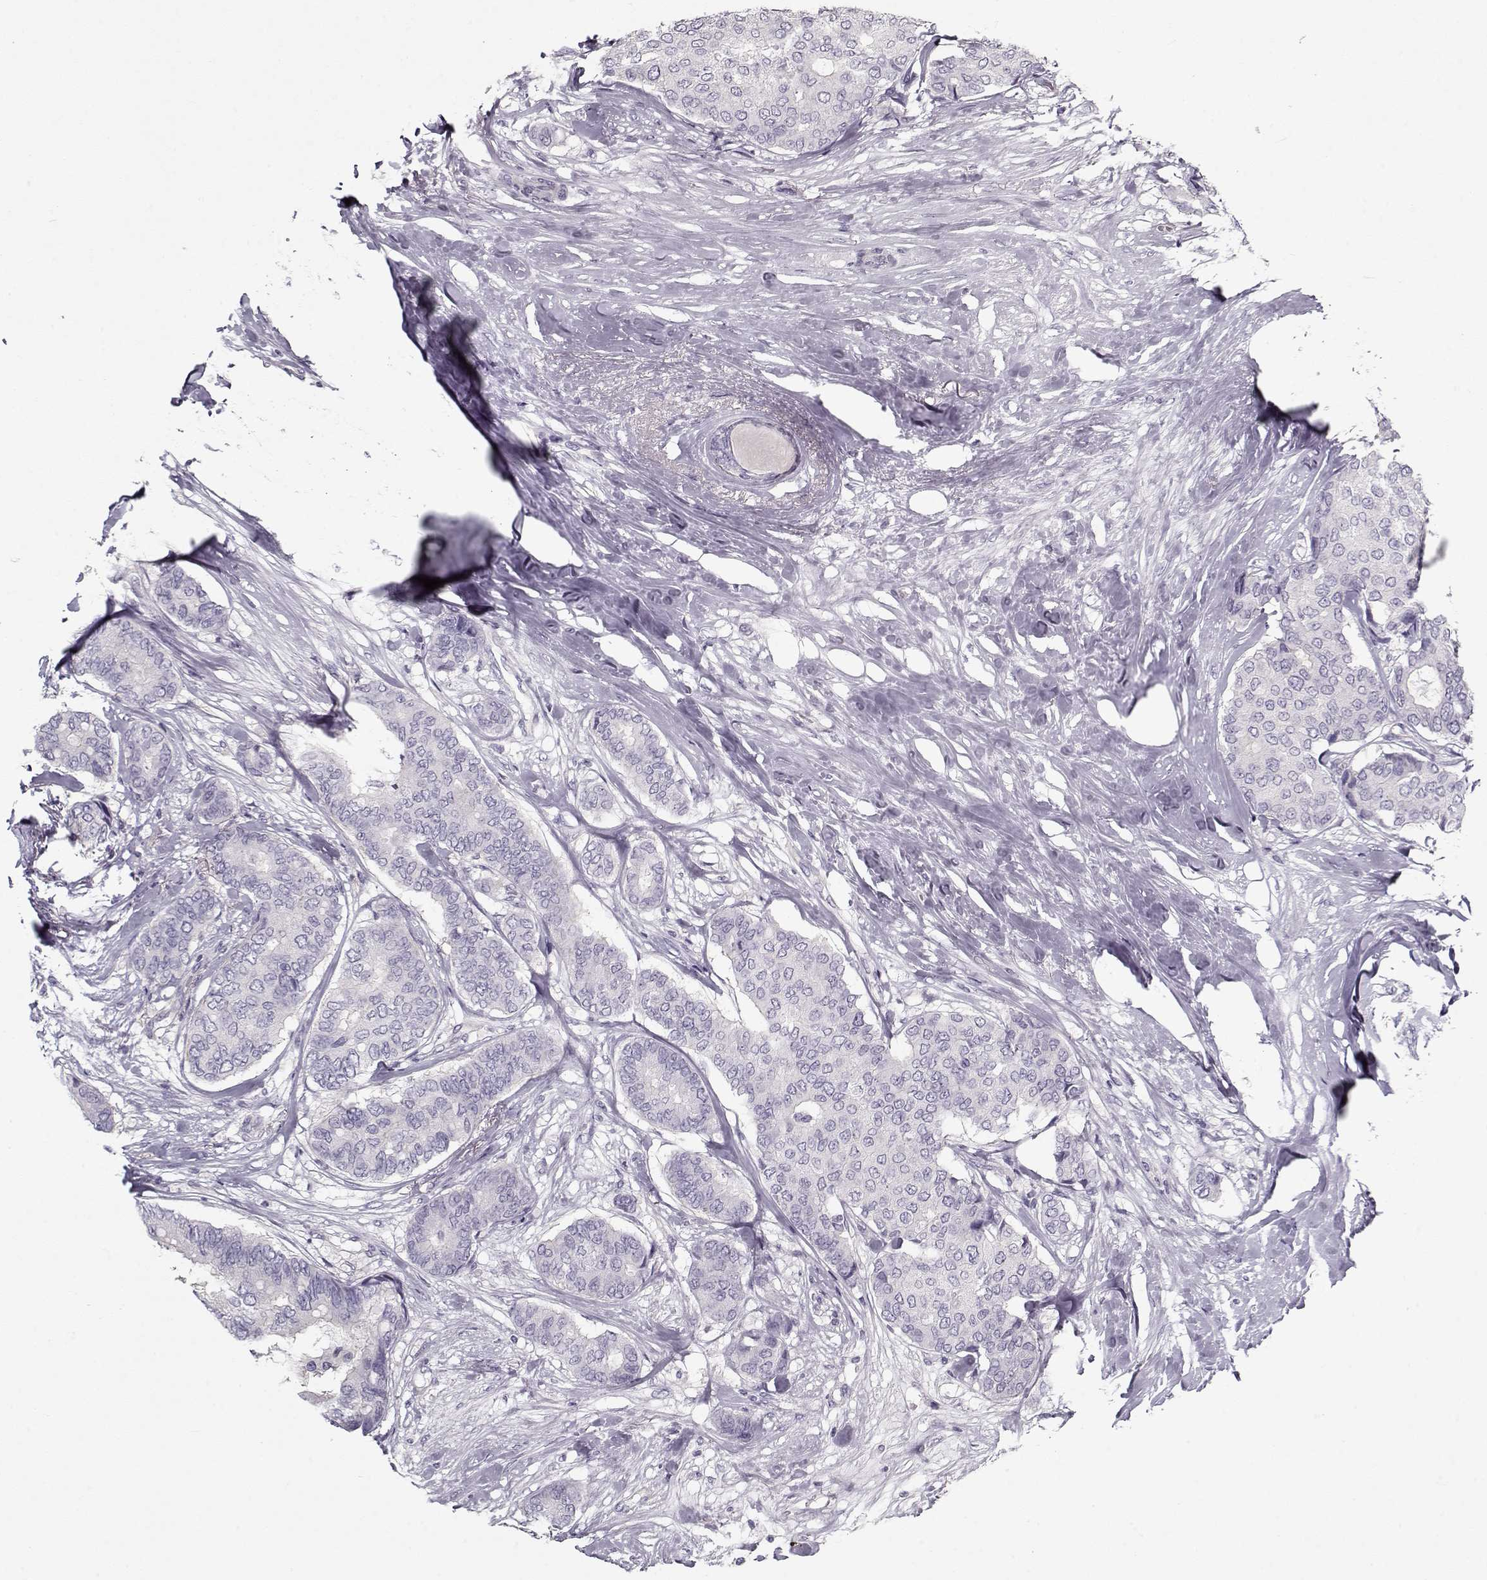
{"staining": {"intensity": "negative", "quantity": "none", "location": "none"}, "tissue": "breast cancer", "cell_type": "Tumor cells", "image_type": "cancer", "snomed": [{"axis": "morphology", "description": "Duct carcinoma"}, {"axis": "topography", "description": "Breast"}], "caption": "DAB (3,3'-diaminobenzidine) immunohistochemical staining of intraductal carcinoma (breast) exhibits no significant positivity in tumor cells. (DAB IHC, high magnification).", "gene": "CCDC136", "patient": {"sex": "female", "age": 75}}